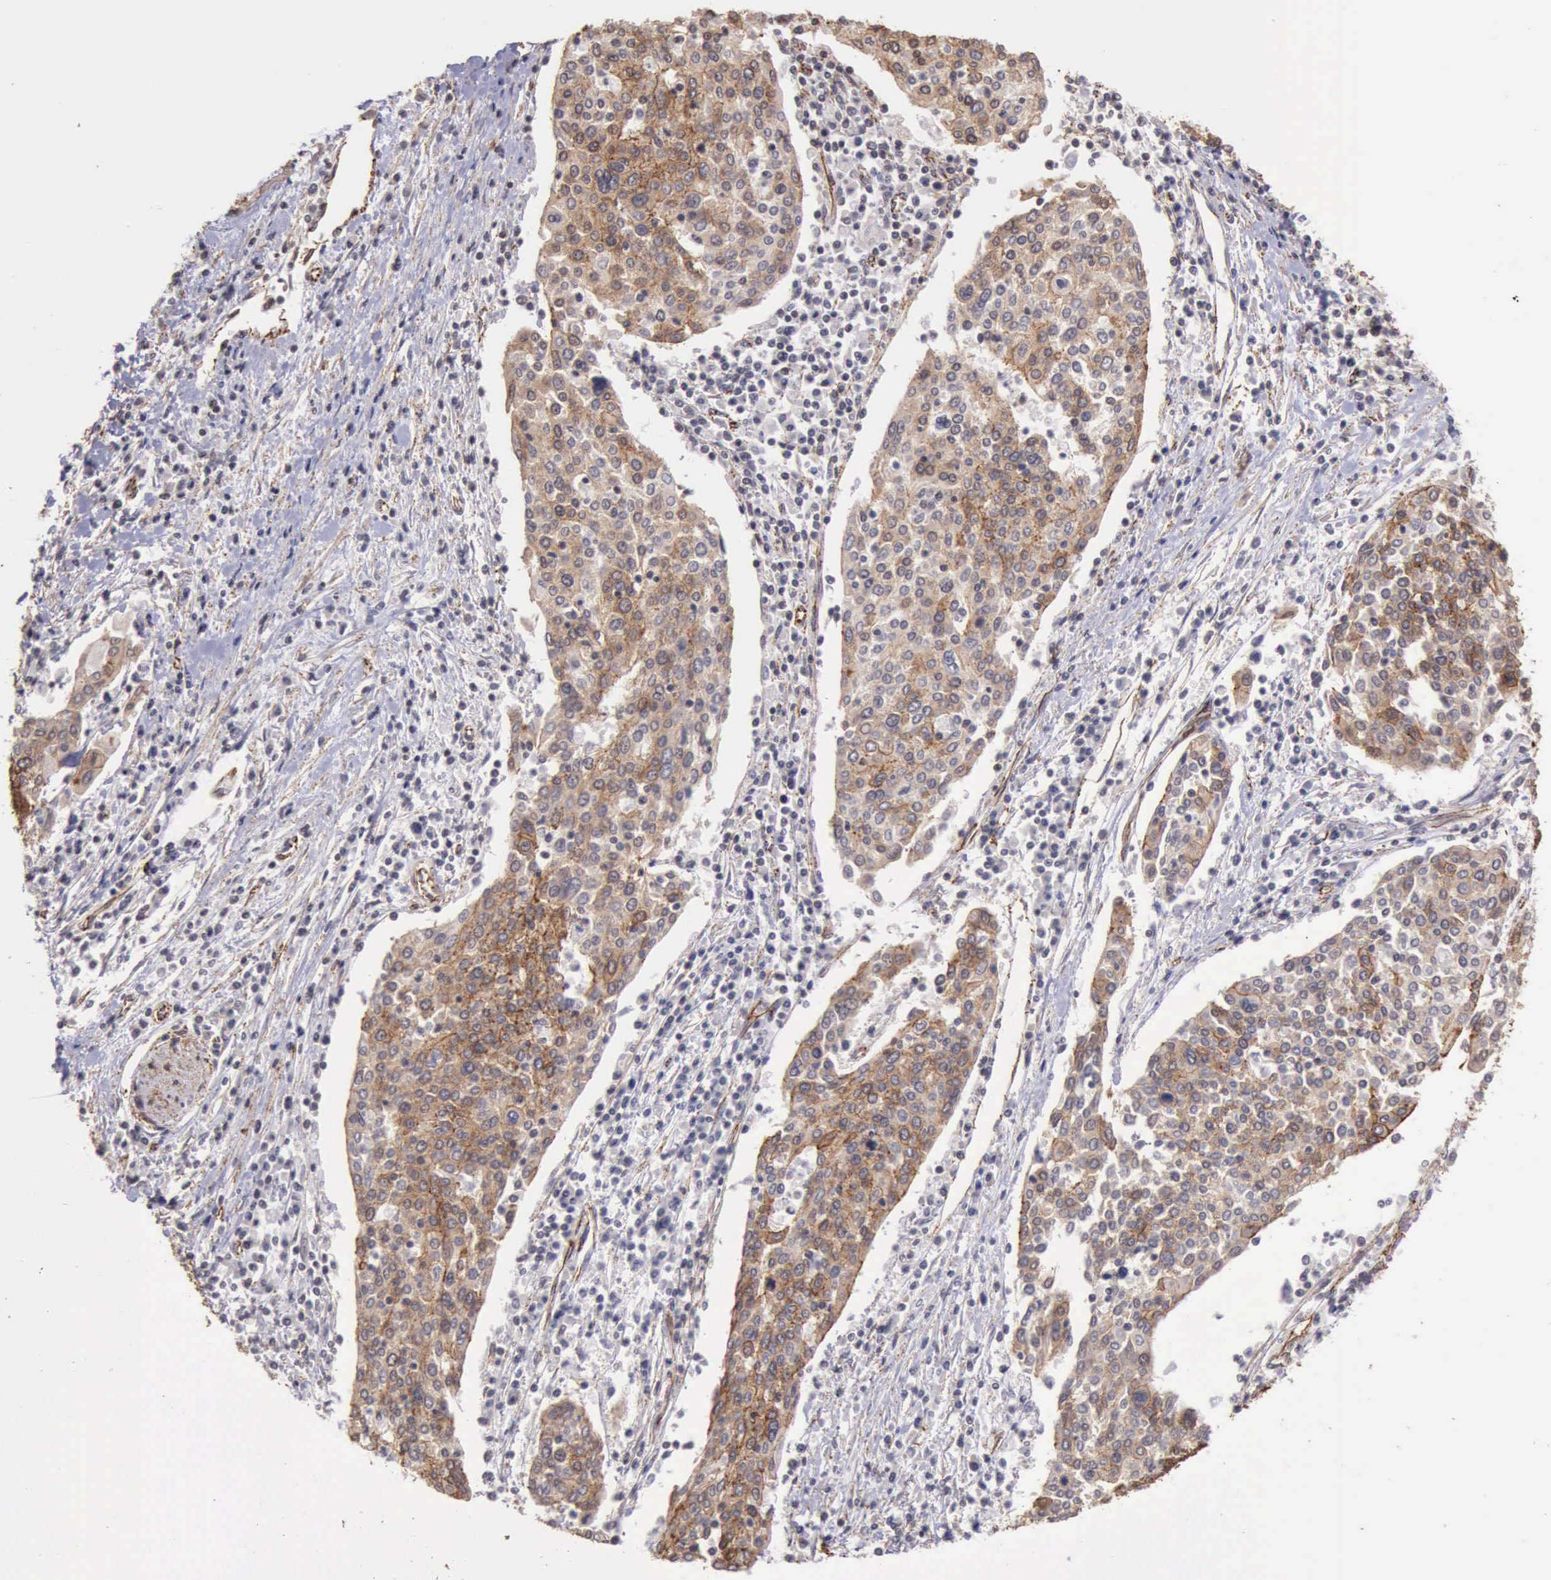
{"staining": {"intensity": "weak", "quantity": ">75%", "location": "cytoplasmic/membranous"}, "tissue": "cervical cancer", "cell_type": "Tumor cells", "image_type": "cancer", "snomed": [{"axis": "morphology", "description": "Squamous cell carcinoma, NOS"}, {"axis": "topography", "description": "Cervix"}], "caption": "Brown immunohistochemical staining in cervical cancer (squamous cell carcinoma) demonstrates weak cytoplasmic/membranous staining in approximately >75% of tumor cells.", "gene": "CTNNB1", "patient": {"sex": "female", "age": 40}}